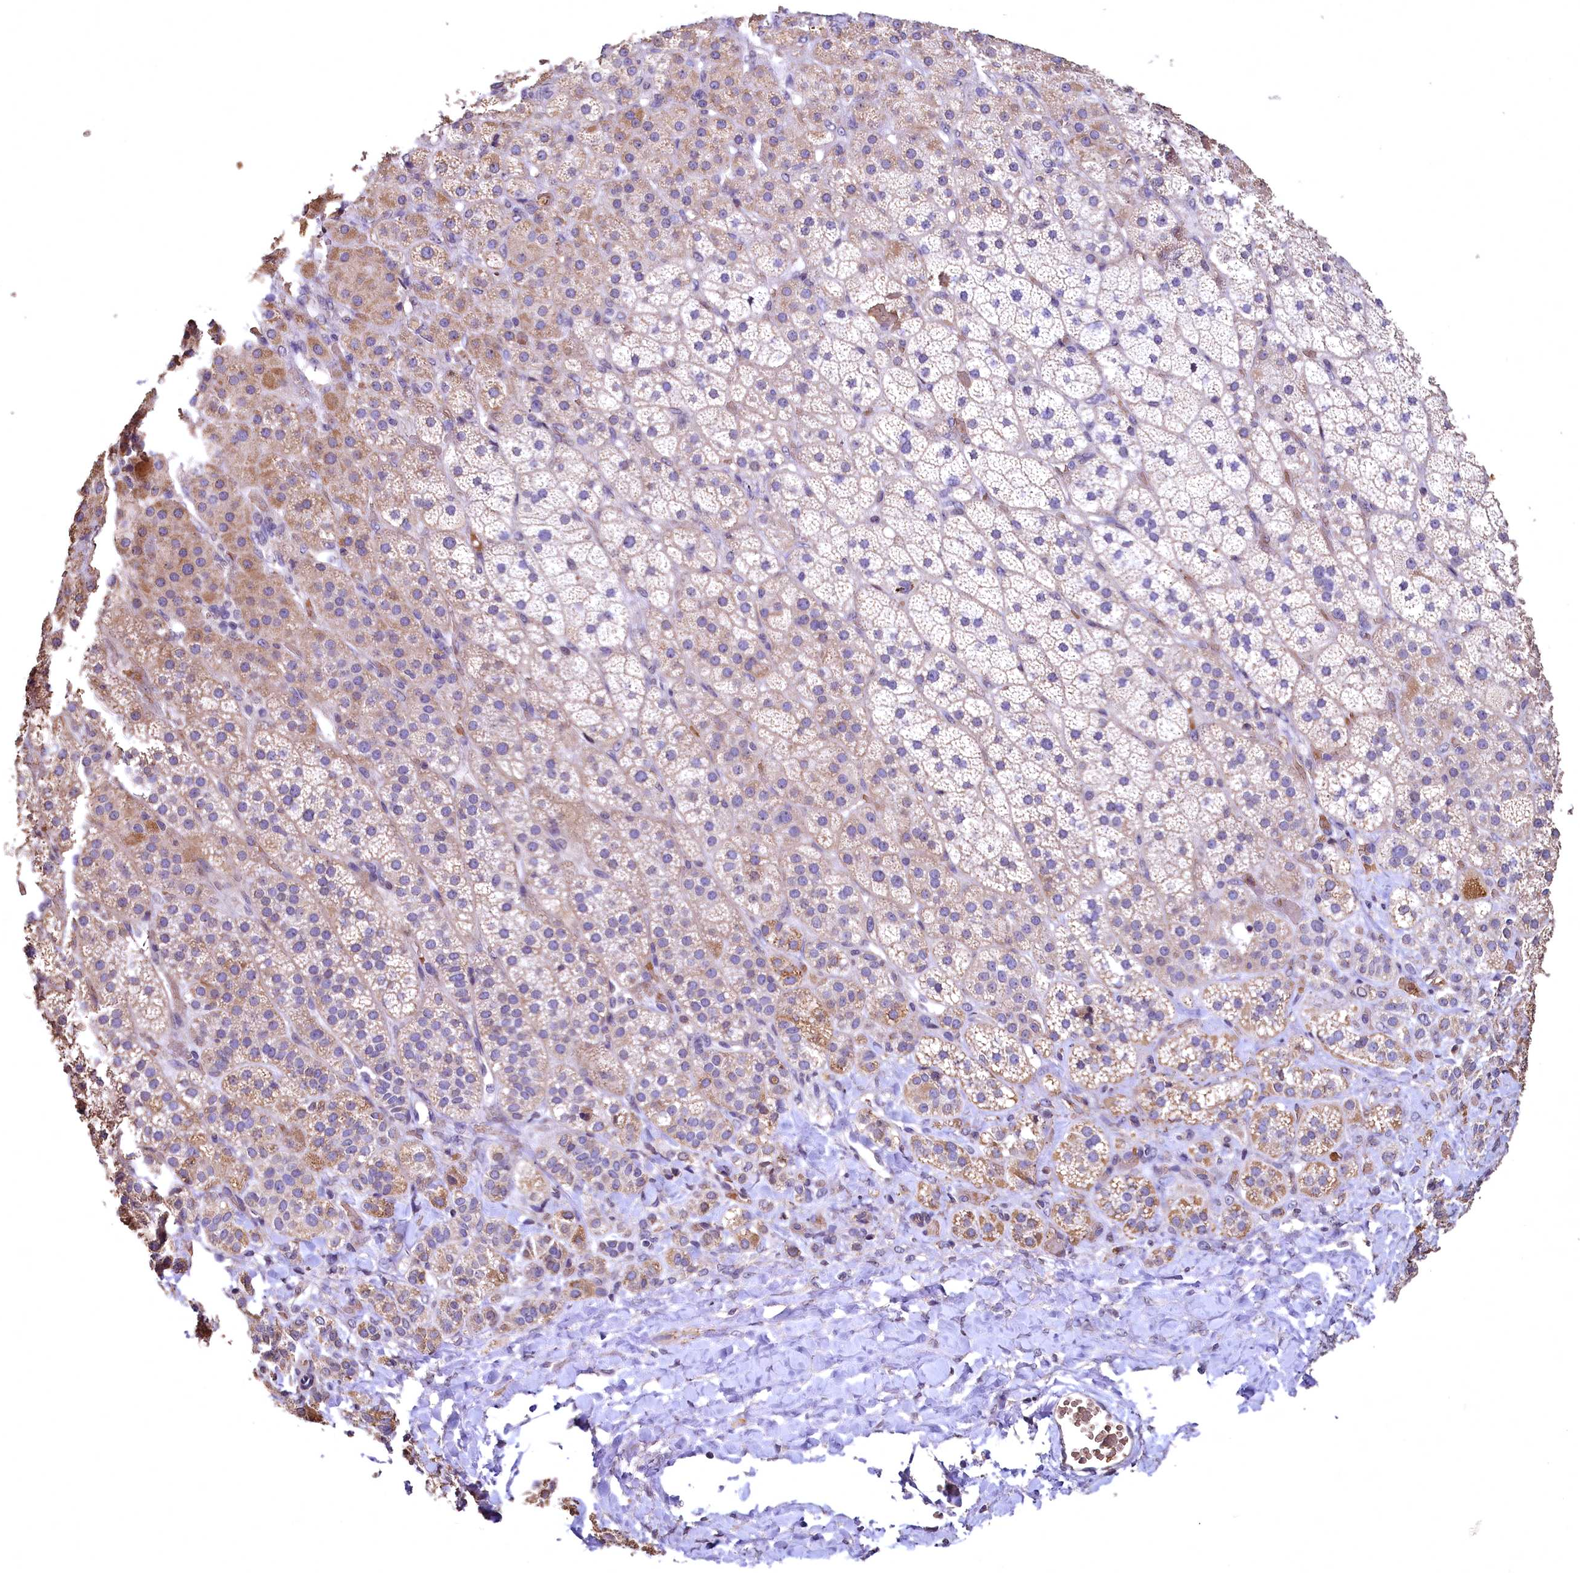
{"staining": {"intensity": "moderate", "quantity": ">75%", "location": "cytoplasmic/membranous"}, "tissue": "adrenal gland", "cell_type": "Glandular cells", "image_type": "normal", "snomed": [{"axis": "morphology", "description": "Normal tissue, NOS"}, {"axis": "topography", "description": "Adrenal gland"}], "caption": "High-power microscopy captured an immunohistochemistry micrograph of benign adrenal gland, revealing moderate cytoplasmic/membranous expression in about >75% of glandular cells. (Stains: DAB (3,3'-diaminobenzidine) in brown, nuclei in blue, Microscopy: brightfield microscopy at high magnification).", "gene": "SPTA1", "patient": {"sex": "male", "age": 57}}